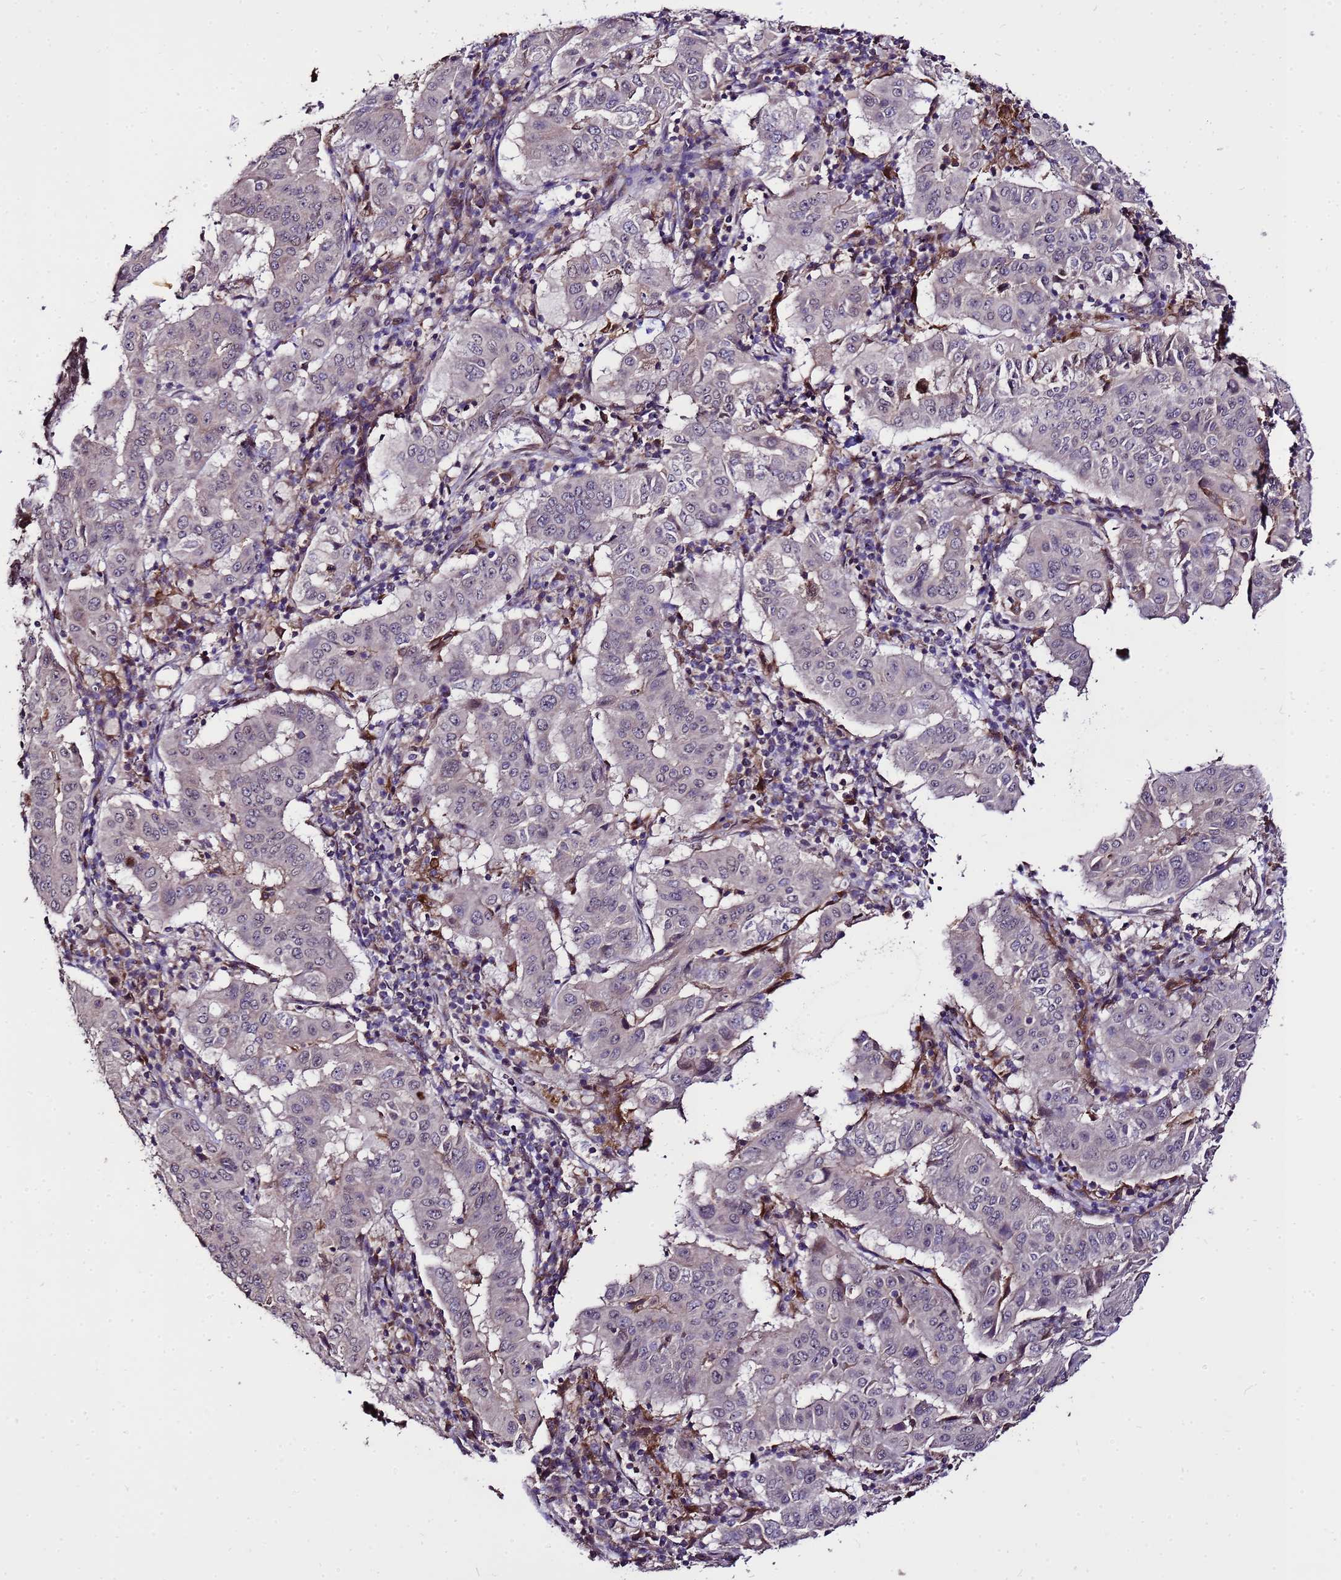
{"staining": {"intensity": "weak", "quantity": "<25%", "location": "nuclear"}, "tissue": "pancreatic cancer", "cell_type": "Tumor cells", "image_type": "cancer", "snomed": [{"axis": "morphology", "description": "Adenocarcinoma, NOS"}, {"axis": "topography", "description": "Pancreas"}], "caption": "Histopathology image shows no significant protein expression in tumor cells of pancreatic adenocarcinoma. (DAB immunohistochemistry (IHC) with hematoxylin counter stain).", "gene": "ZNF329", "patient": {"sex": "male", "age": 63}}